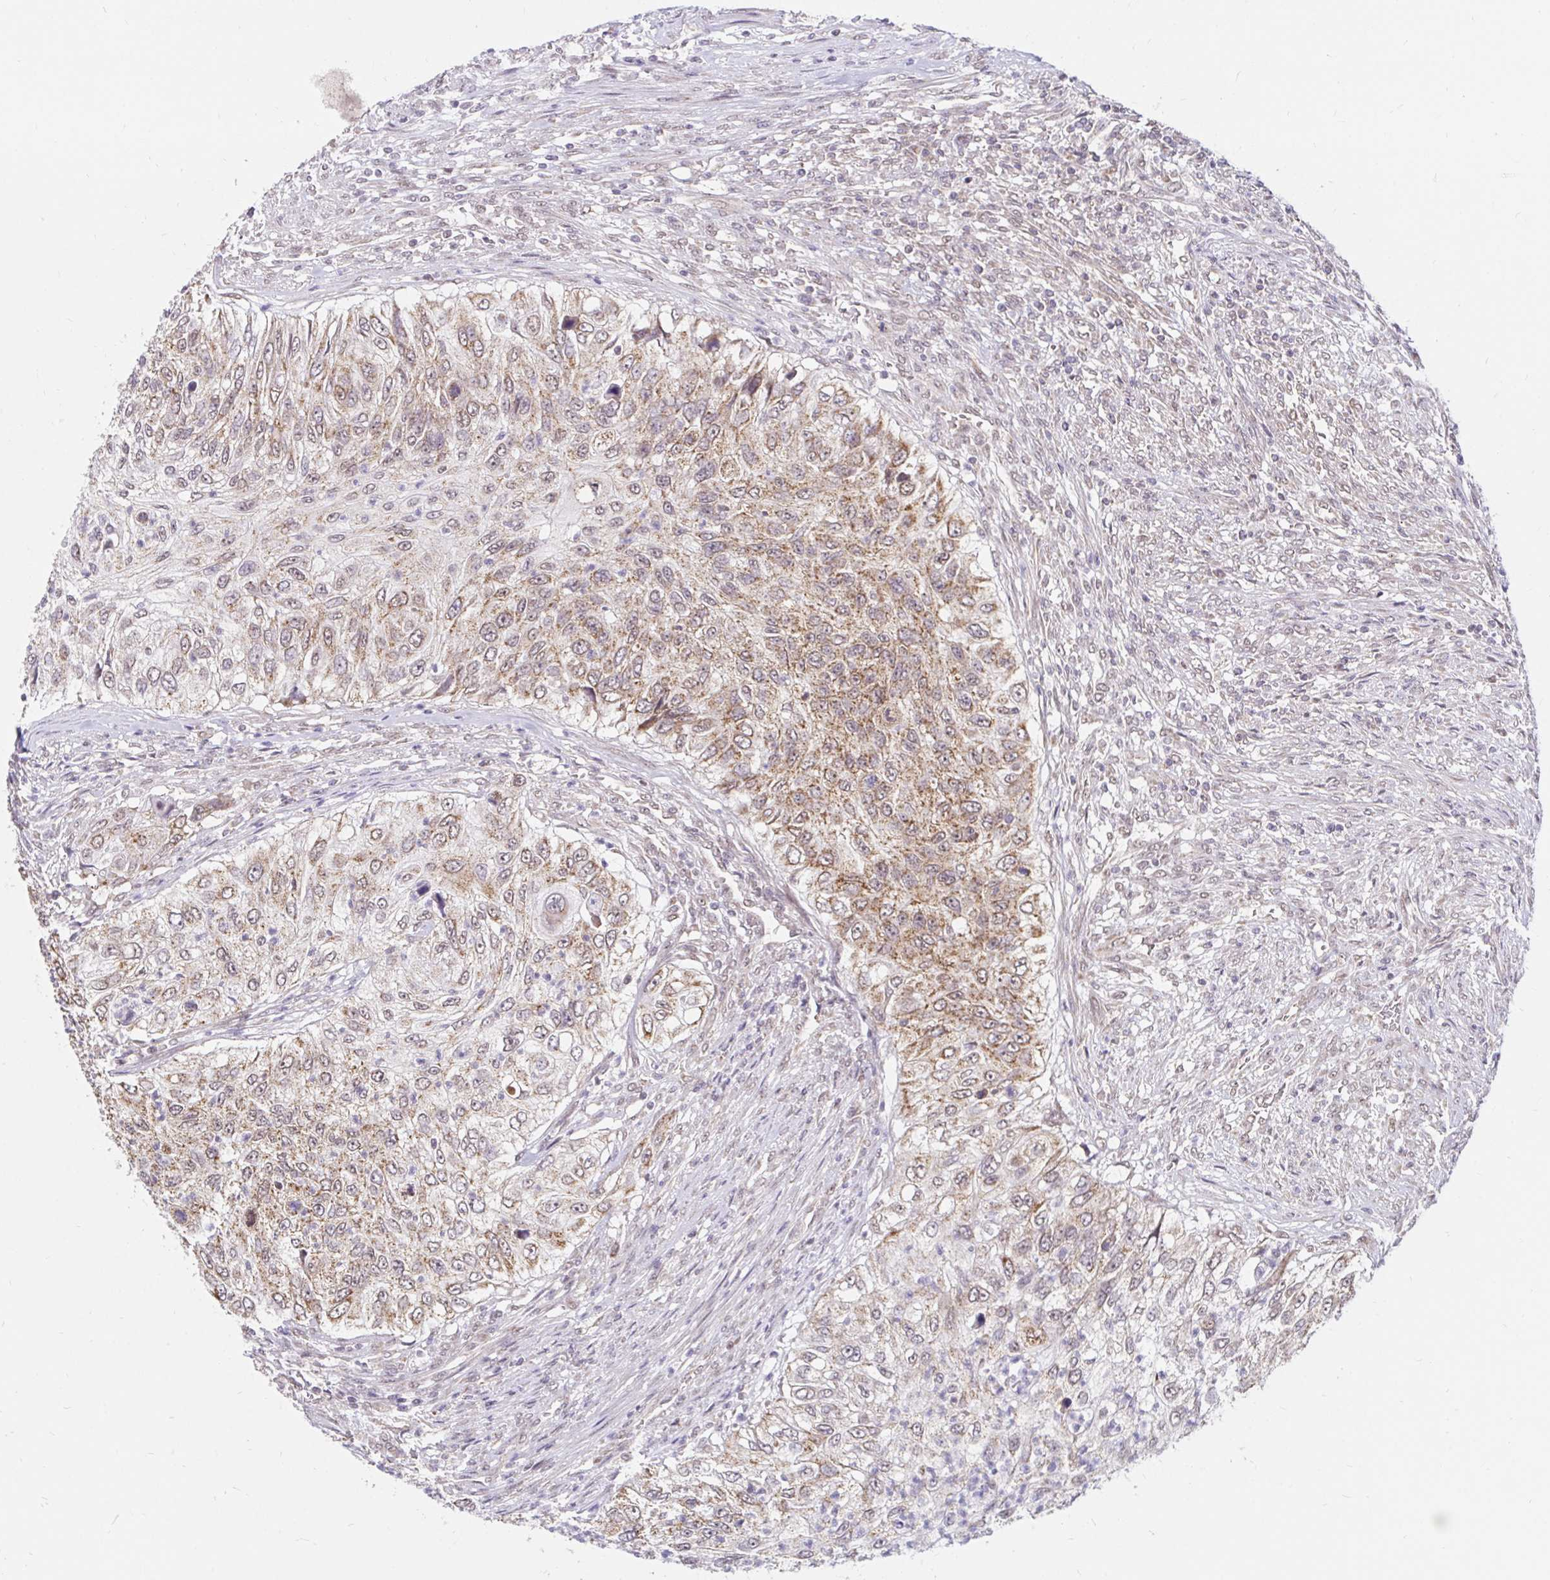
{"staining": {"intensity": "moderate", "quantity": ">75%", "location": "cytoplasmic/membranous"}, "tissue": "urothelial cancer", "cell_type": "Tumor cells", "image_type": "cancer", "snomed": [{"axis": "morphology", "description": "Urothelial carcinoma, High grade"}, {"axis": "topography", "description": "Urinary bladder"}], "caption": "The image exhibits immunohistochemical staining of urothelial cancer. There is moderate cytoplasmic/membranous staining is appreciated in about >75% of tumor cells.", "gene": "TIMM50", "patient": {"sex": "female", "age": 60}}